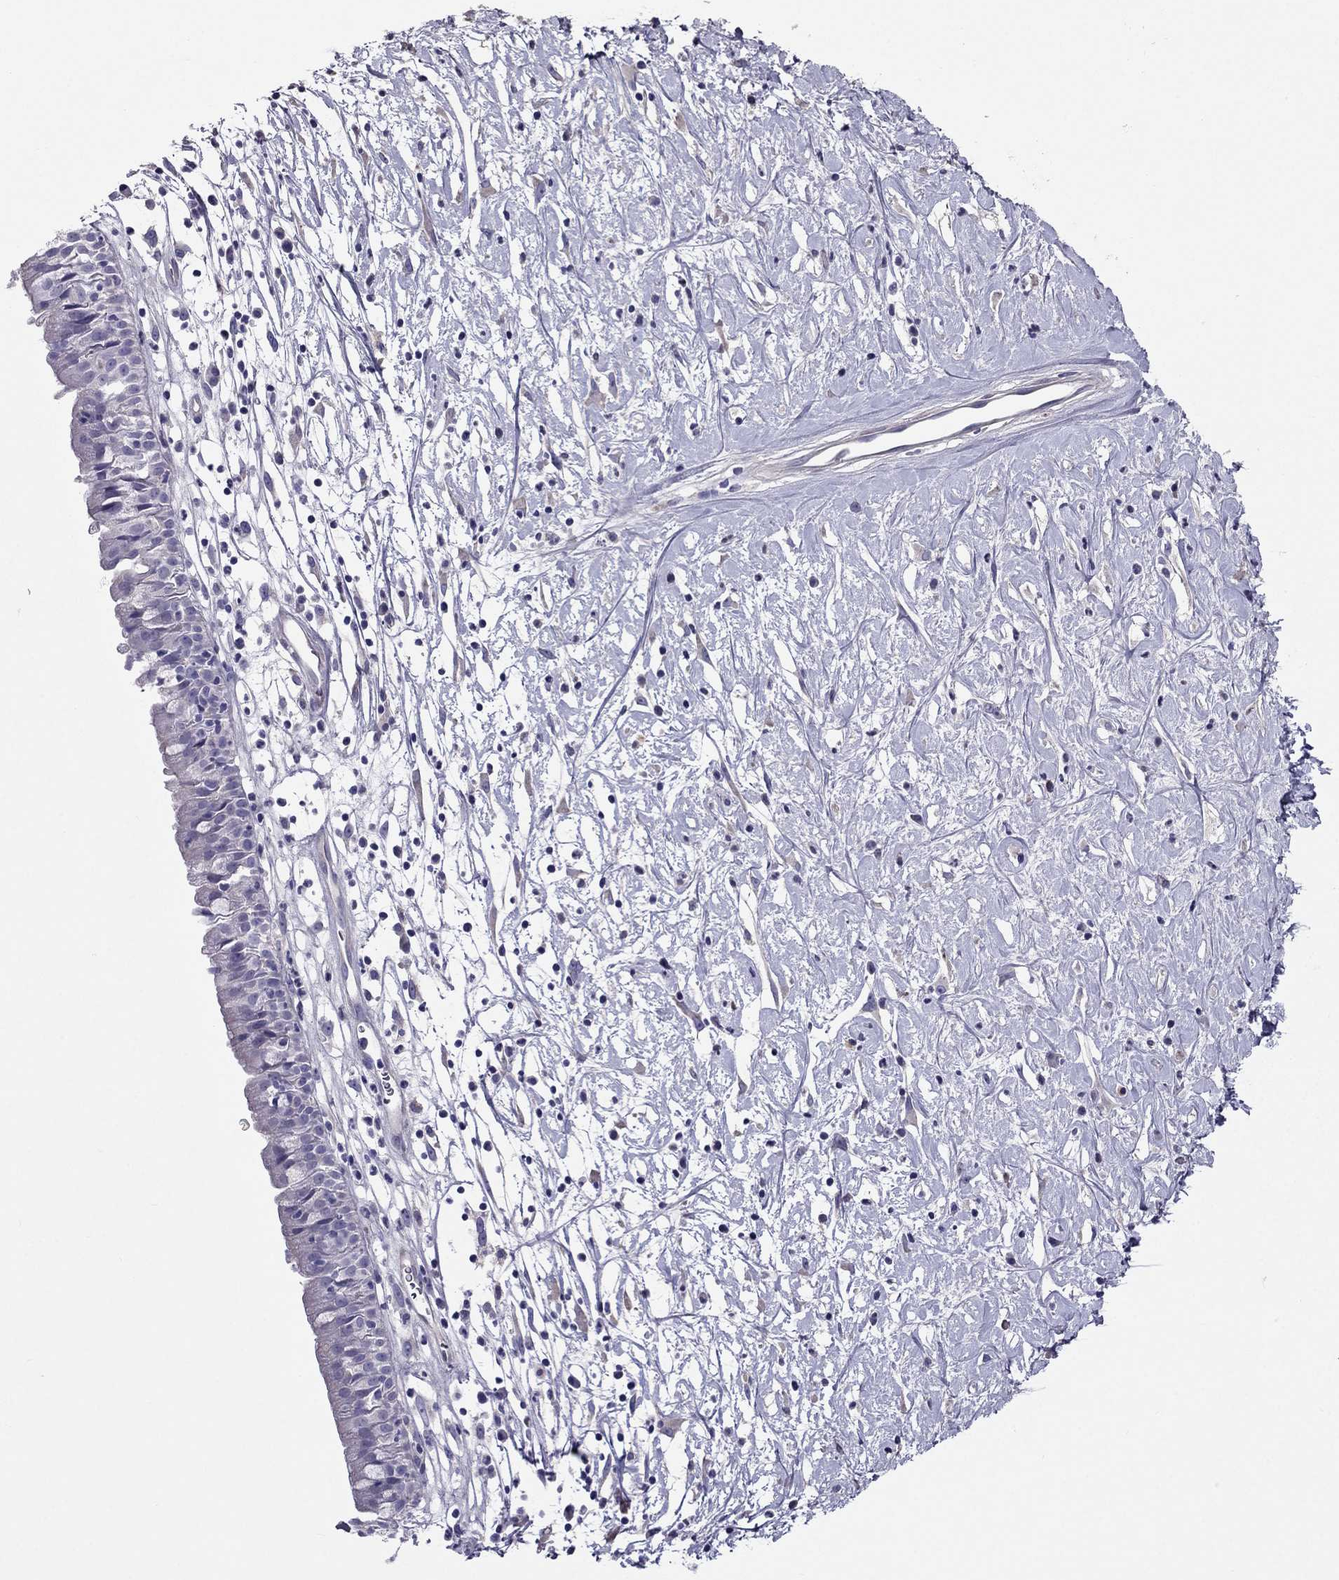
{"staining": {"intensity": "negative", "quantity": "none", "location": "none"}, "tissue": "nasopharynx", "cell_type": "Respiratory epithelial cells", "image_type": "normal", "snomed": [{"axis": "morphology", "description": "Normal tissue, NOS"}, {"axis": "topography", "description": "Nasopharynx"}], "caption": "High power microscopy image of an immunohistochemistry (IHC) histopathology image of benign nasopharynx, revealing no significant expression in respiratory epithelial cells. Brightfield microscopy of immunohistochemistry (IHC) stained with DAB (3,3'-diaminobenzidine) (brown) and hematoxylin (blue), captured at high magnification.", "gene": "TBC1D21", "patient": {"sex": "male", "age": 9}}